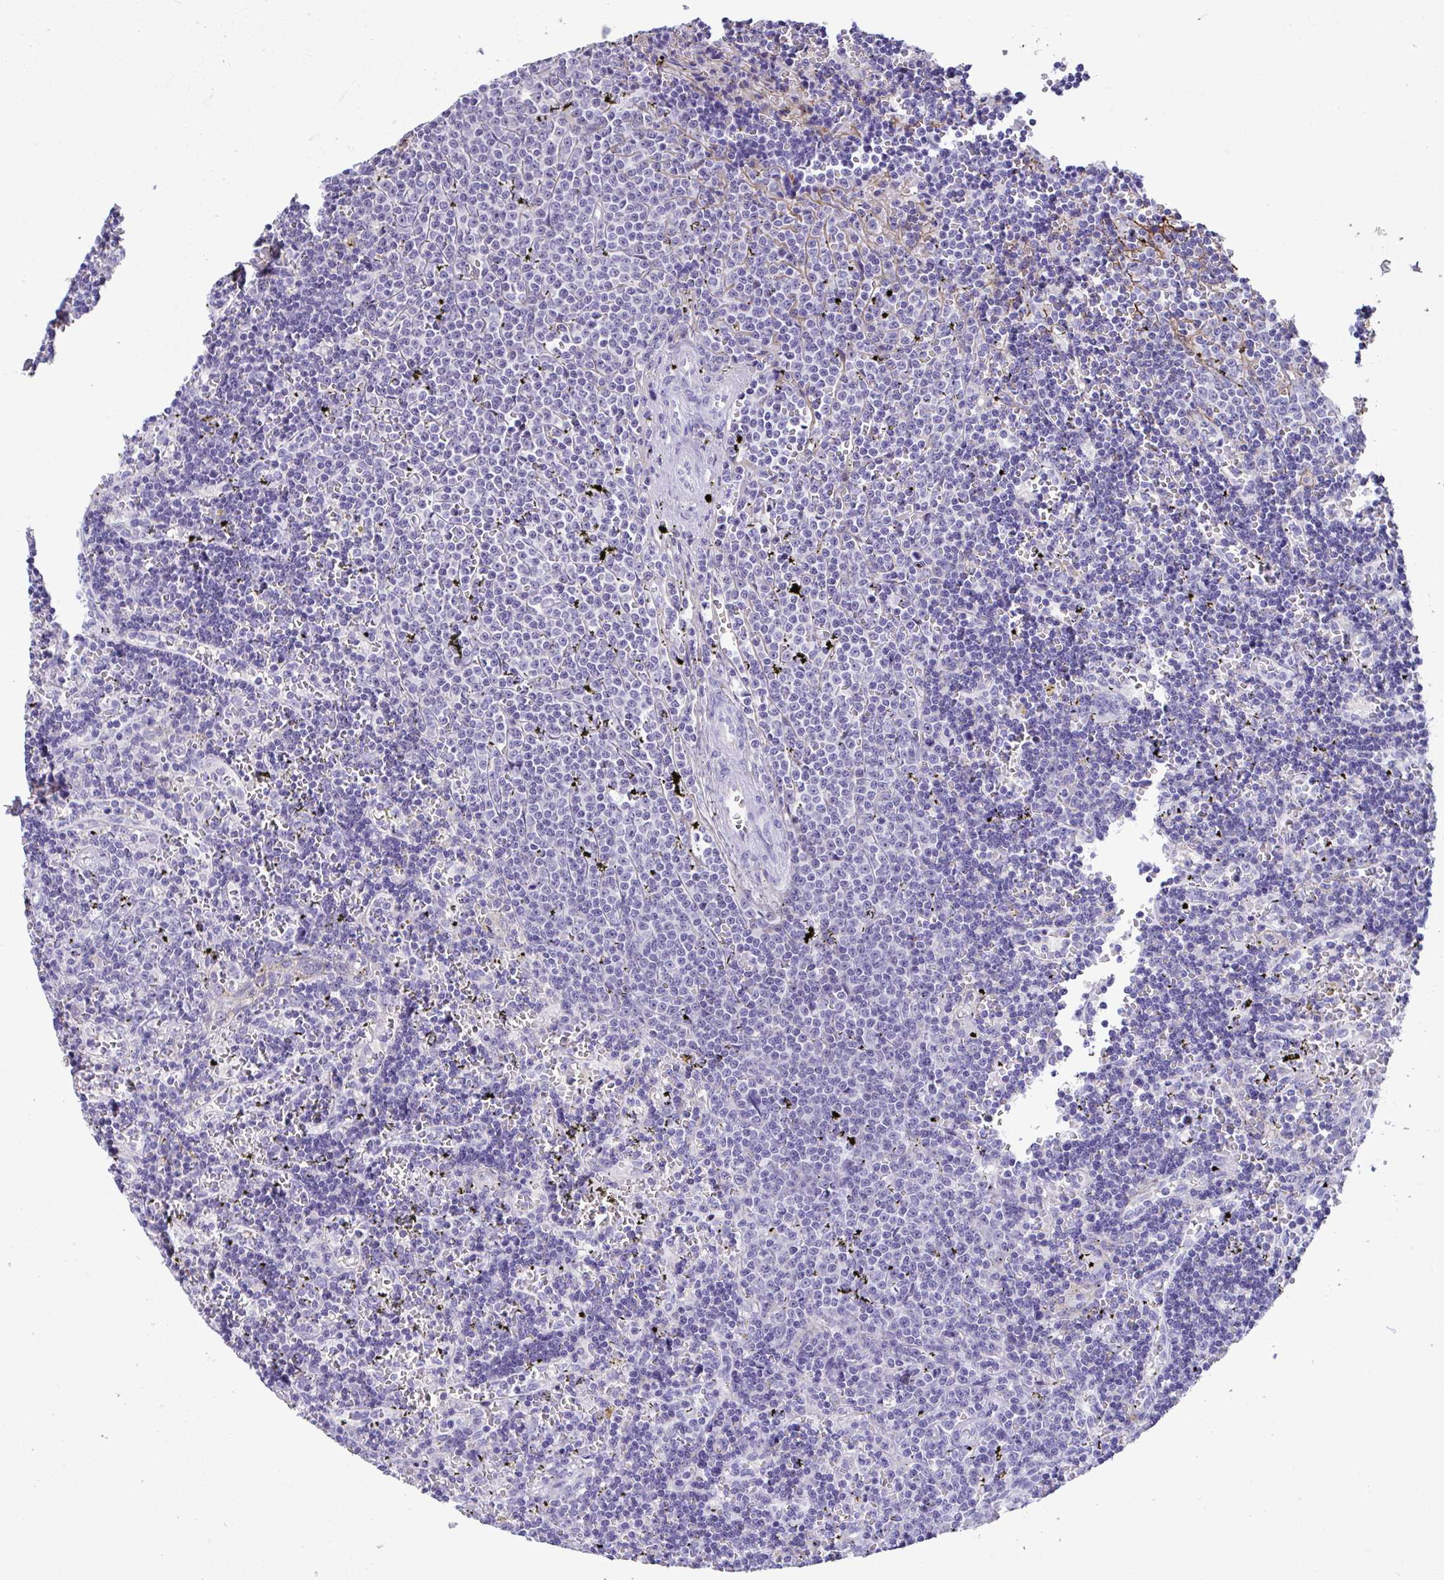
{"staining": {"intensity": "negative", "quantity": "none", "location": "none"}, "tissue": "lymphoma", "cell_type": "Tumor cells", "image_type": "cancer", "snomed": [{"axis": "morphology", "description": "Malignant lymphoma, non-Hodgkin's type, Low grade"}, {"axis": "topography", "description": "Spleen"}], "caption": "Lymphoma was stained to show a protein in brown. There is no significant expression in tumor cells.", "gene": "LHFPL6", "patient": {"sex": "male", "age": 60}}